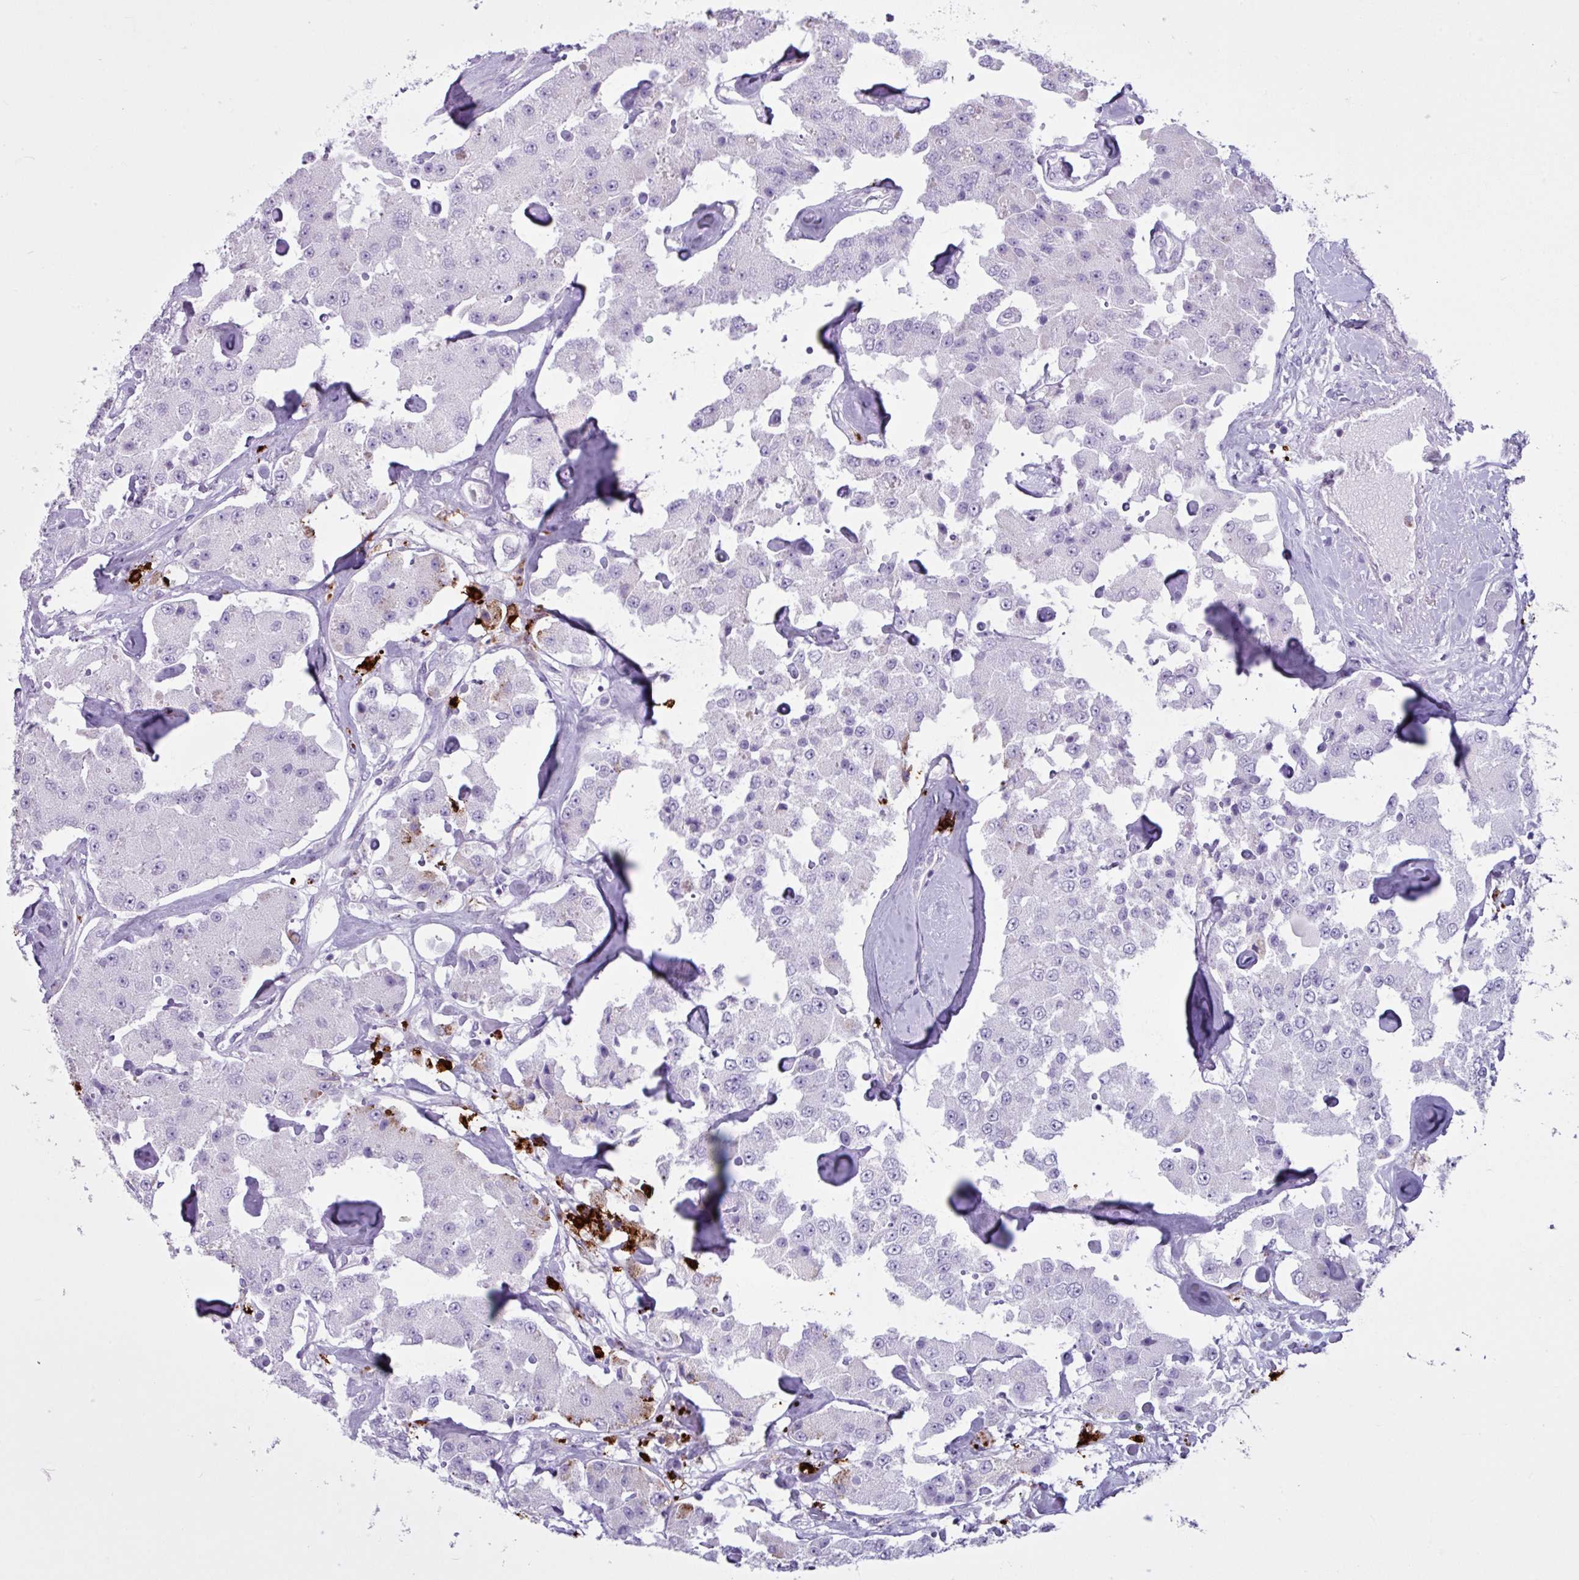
{"staining": {"intensity": "negative", "quantity": "none", "location": "none"}, "tissue": "carcinoid", "cell_type": "Tumor cells", "image_type": "cancer", "snomed": [{"axis": "morphology", "description": "Carcinoid, malignant, NOS"}, {"axis": "topography", "description": "Pancreas"}], "caption": "This is an IHC micrograph of human carcinoid. There is no positivity in tumor cells.", "gene": "TMEM178A", "patient": {"sex": "male", "age": 41}}